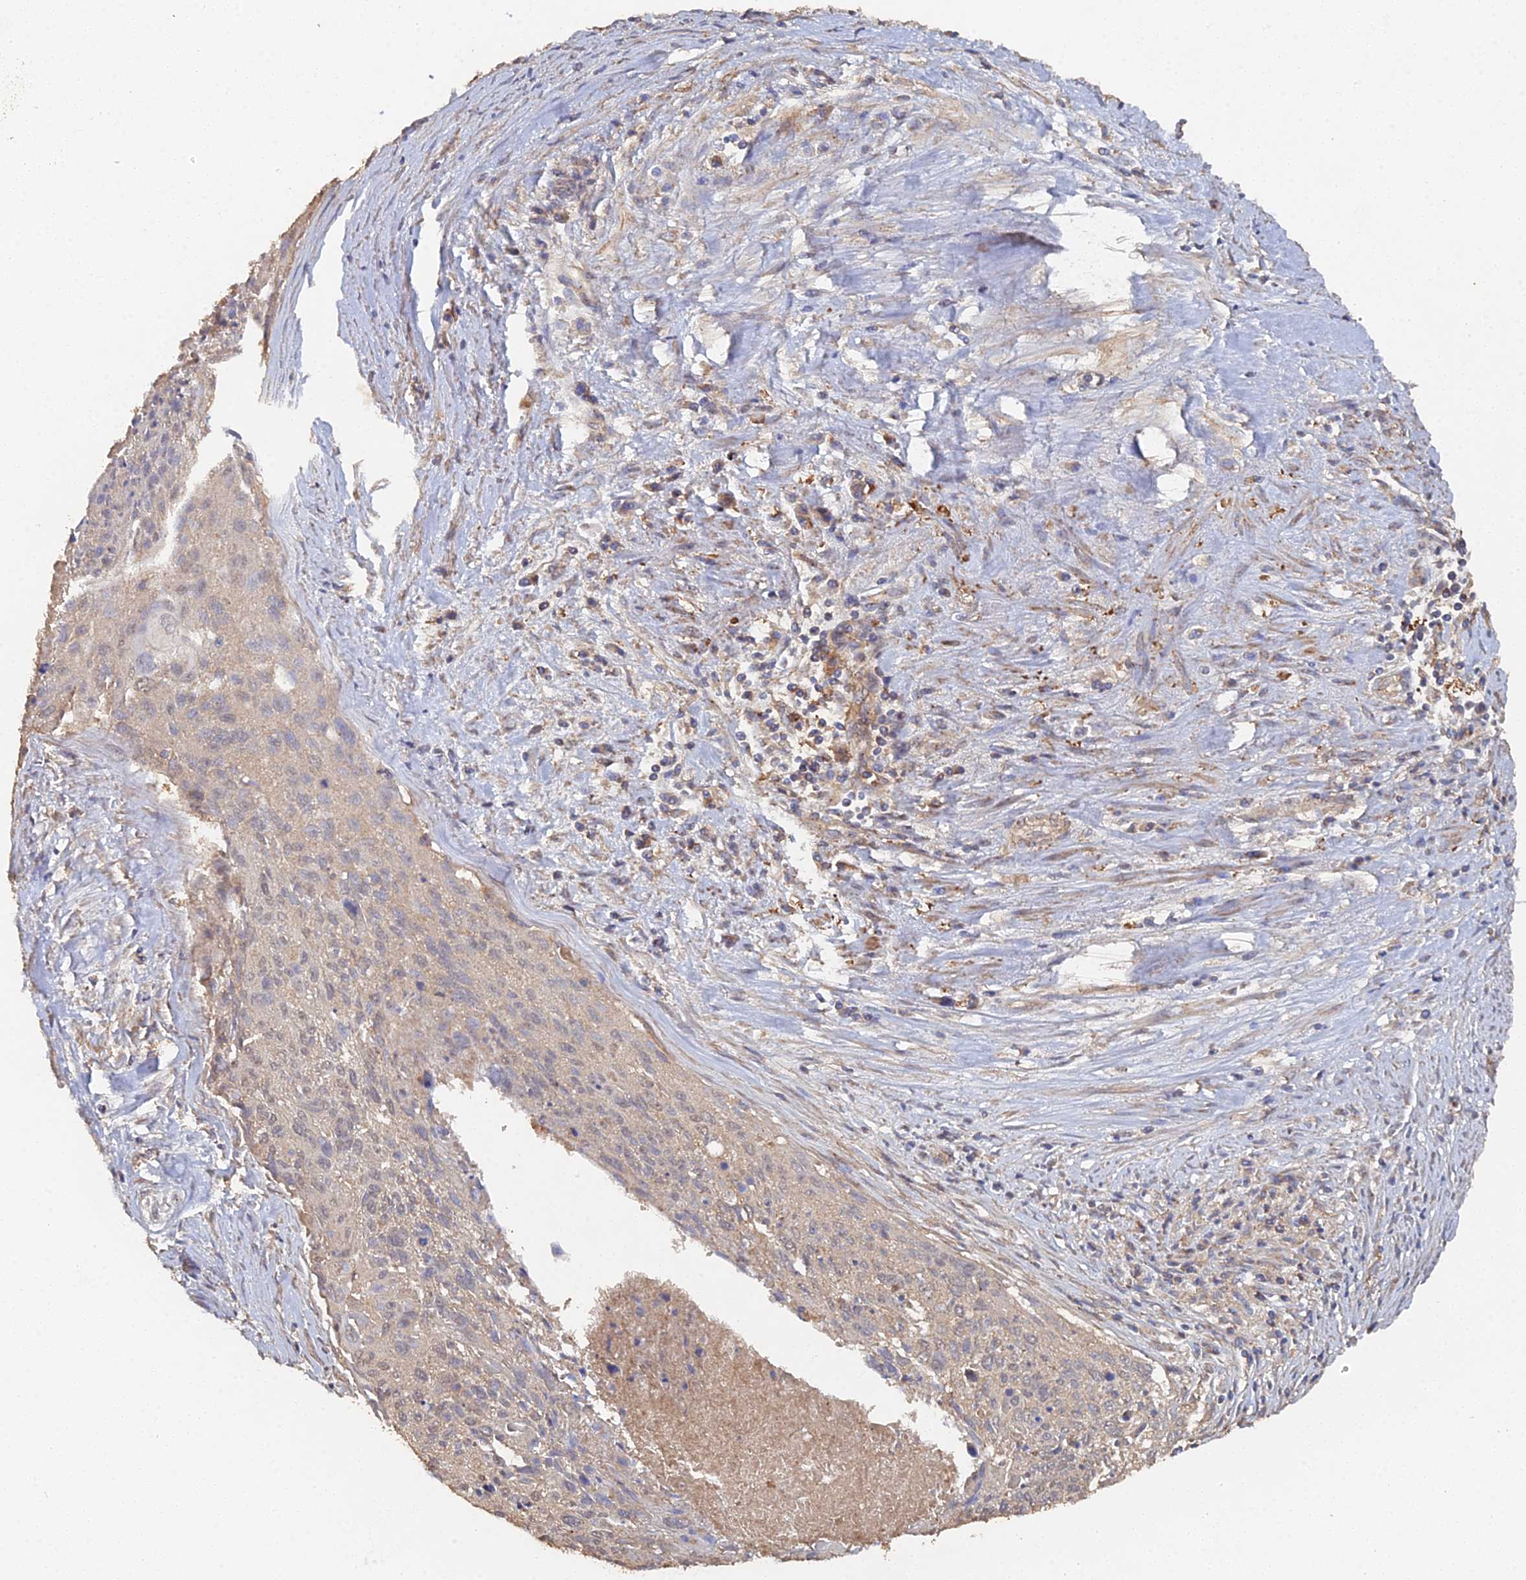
{"staining": {"intensity": "weak", "quantity": ">75%", "location": "cytoplasmic/membranous"}, "tissue": "cervical cancer", "cell_type": "Tumor cells", "image_type": "cancer", "snomed": [{"axis": "morphology", "description": "Squamous cell carcinoma, NOS"}, {"axis": "topography", "description": "Cervix"}], "caption": "Protein staining shows weak cytoplasmic/membranous expression in approximately >75% of tumor cells in cervical squamous cell carcinoma.", "gene": "SPANXN4", "patient": {"sex": "female", "age": 55}}